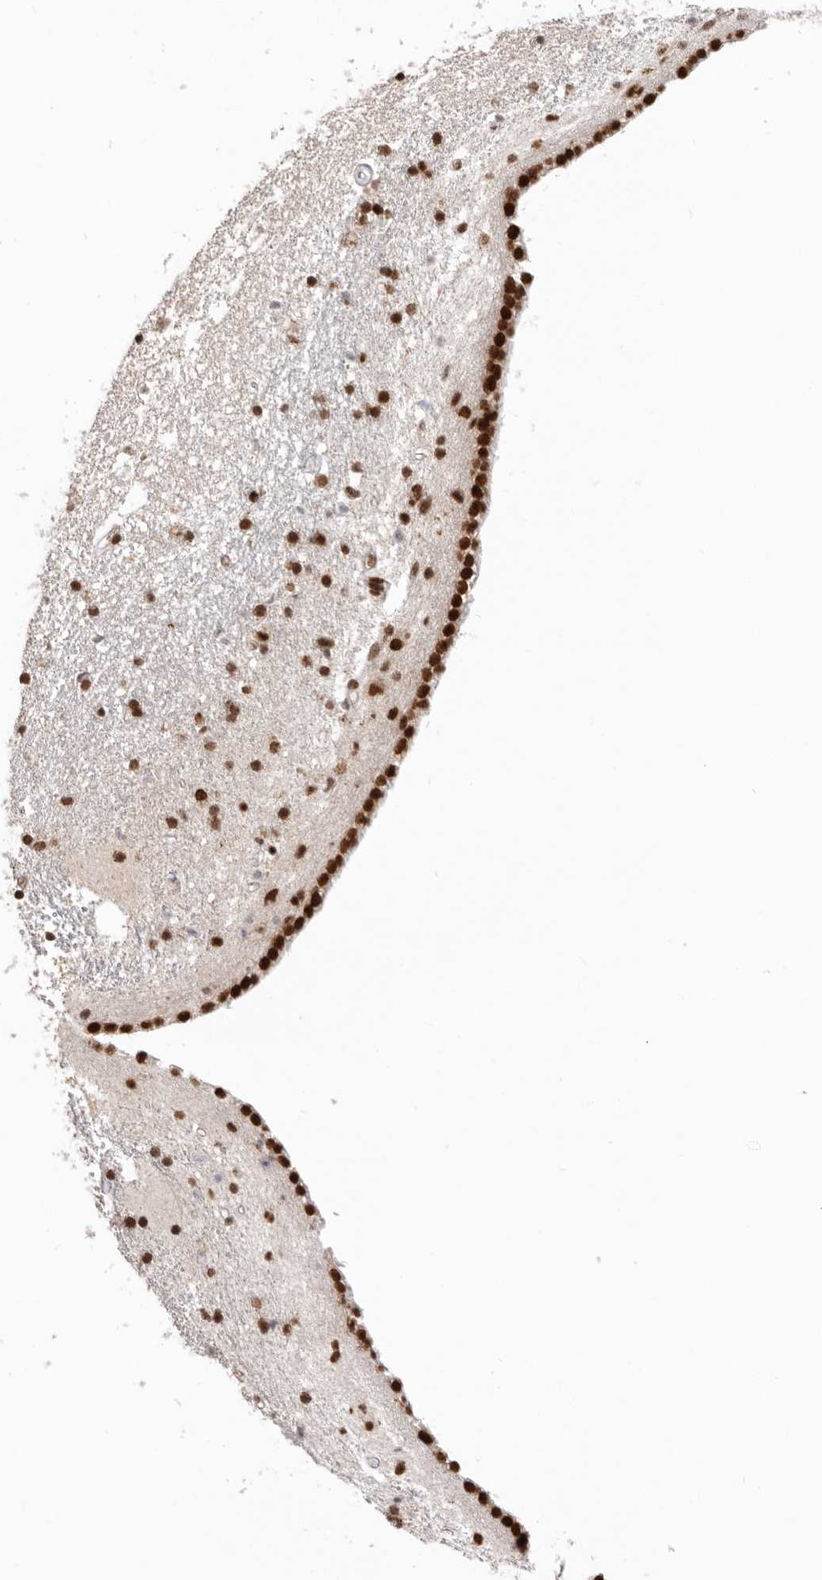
{"staining": {"intensity": "strong", "quantity": ">75%", "location": "nuclear"}, "tissue": "caudate", "cell_type": "Glial cells", "image_type": "normal", "snomed": [{"axis": "morphology", "description": "Normal tissue, NOS"}, {"axis": "topography", "description": "Lateral ventricle wall"}], "caption": "Human caudate stained with a brown dye reveals strong nuclear positive staining in approximately >75% of glial cells.", "gene": "CHTOP", "patient": {"sex": "male", "age": 45}}